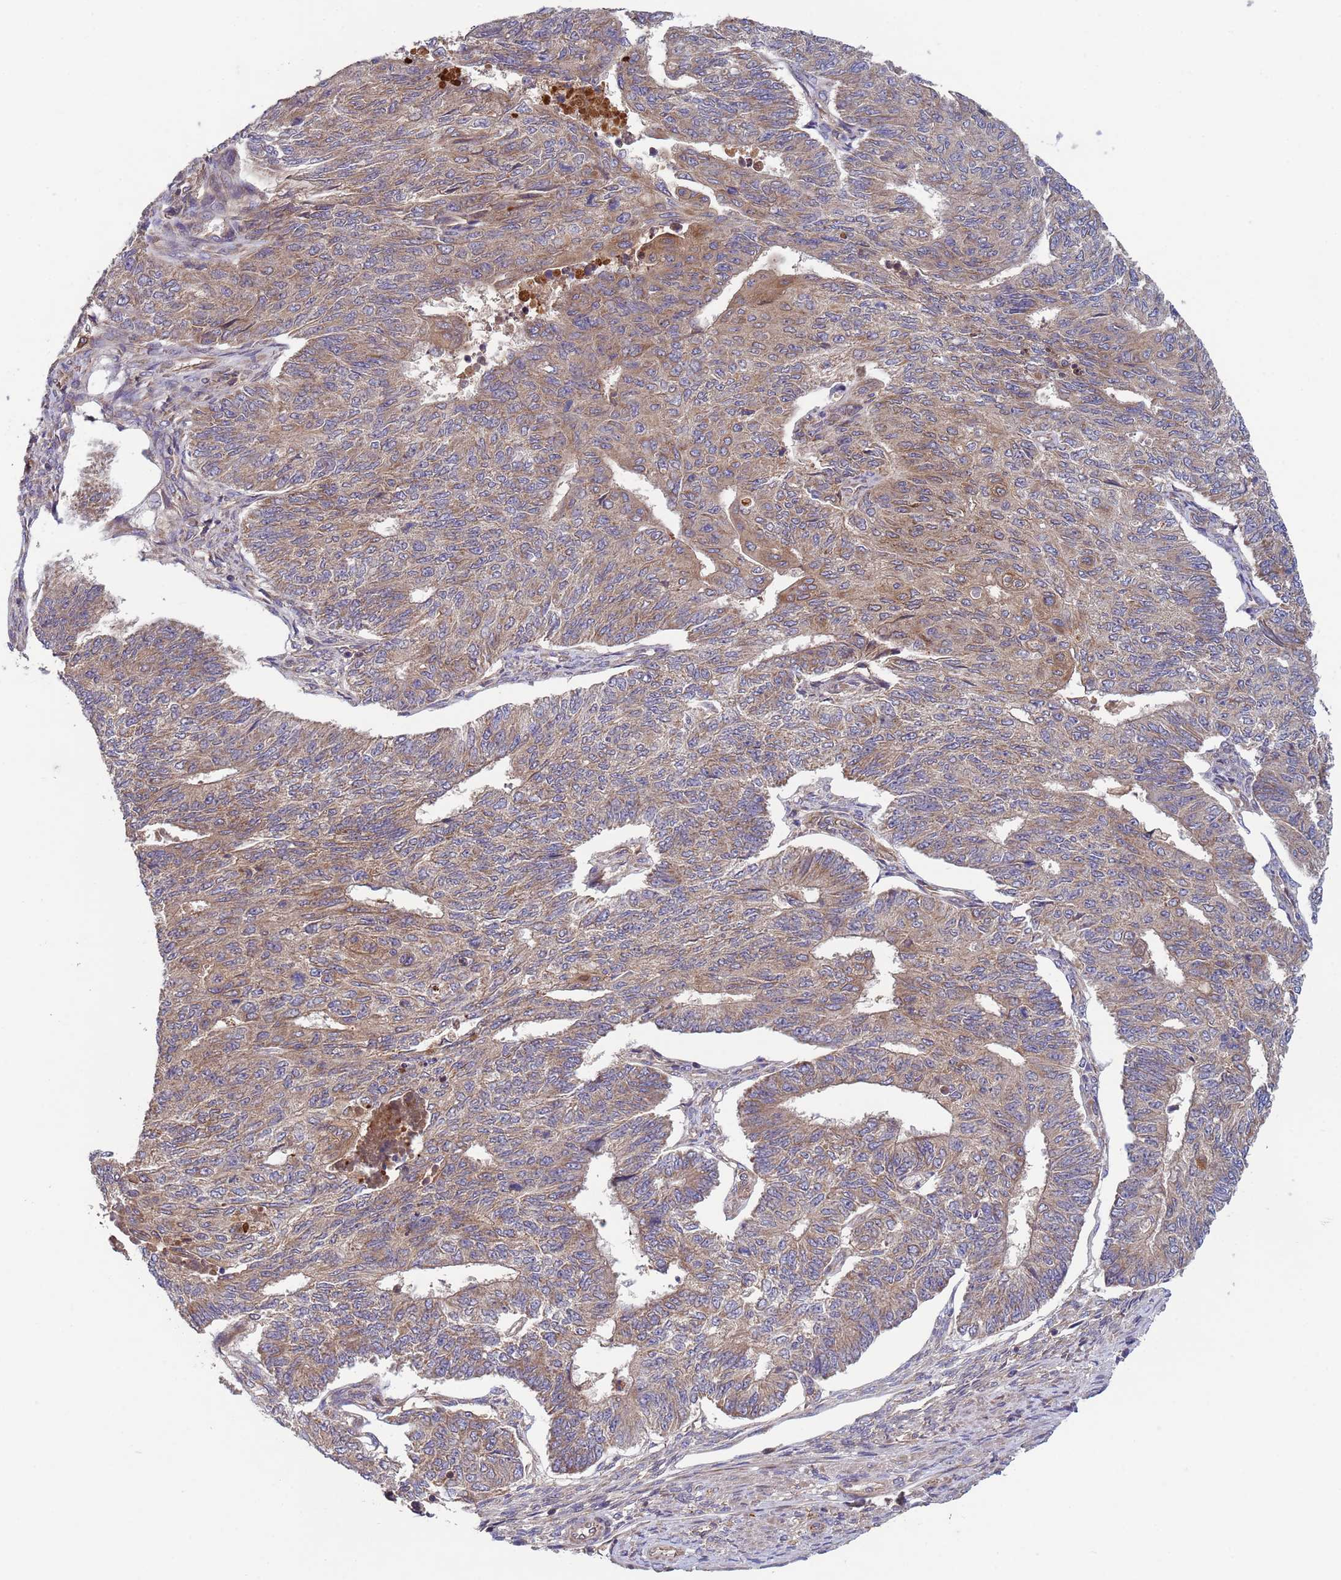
{"staining": {"intensity": "weak", "quantity": ">75%", "location": "cytoplasmic/membranous"}, "tissue": "endometrial cancer", "cell_type": "Tumor cells", "image_type": "cancer", "snomed": [{"axis": "morphology", "description": "Adenocarcinoma, NOS"}, {"axis": "topography", "description": "Endometrium"}], "caption": "Endometrial adenocarcinoma was stained to show a protein in brown. There is low levels of weak cytoplasmic/membranous staining in approximately >75% of tumor cells.", "gene": "RAB10", "patient": {"sex": "female", "age": 32}}